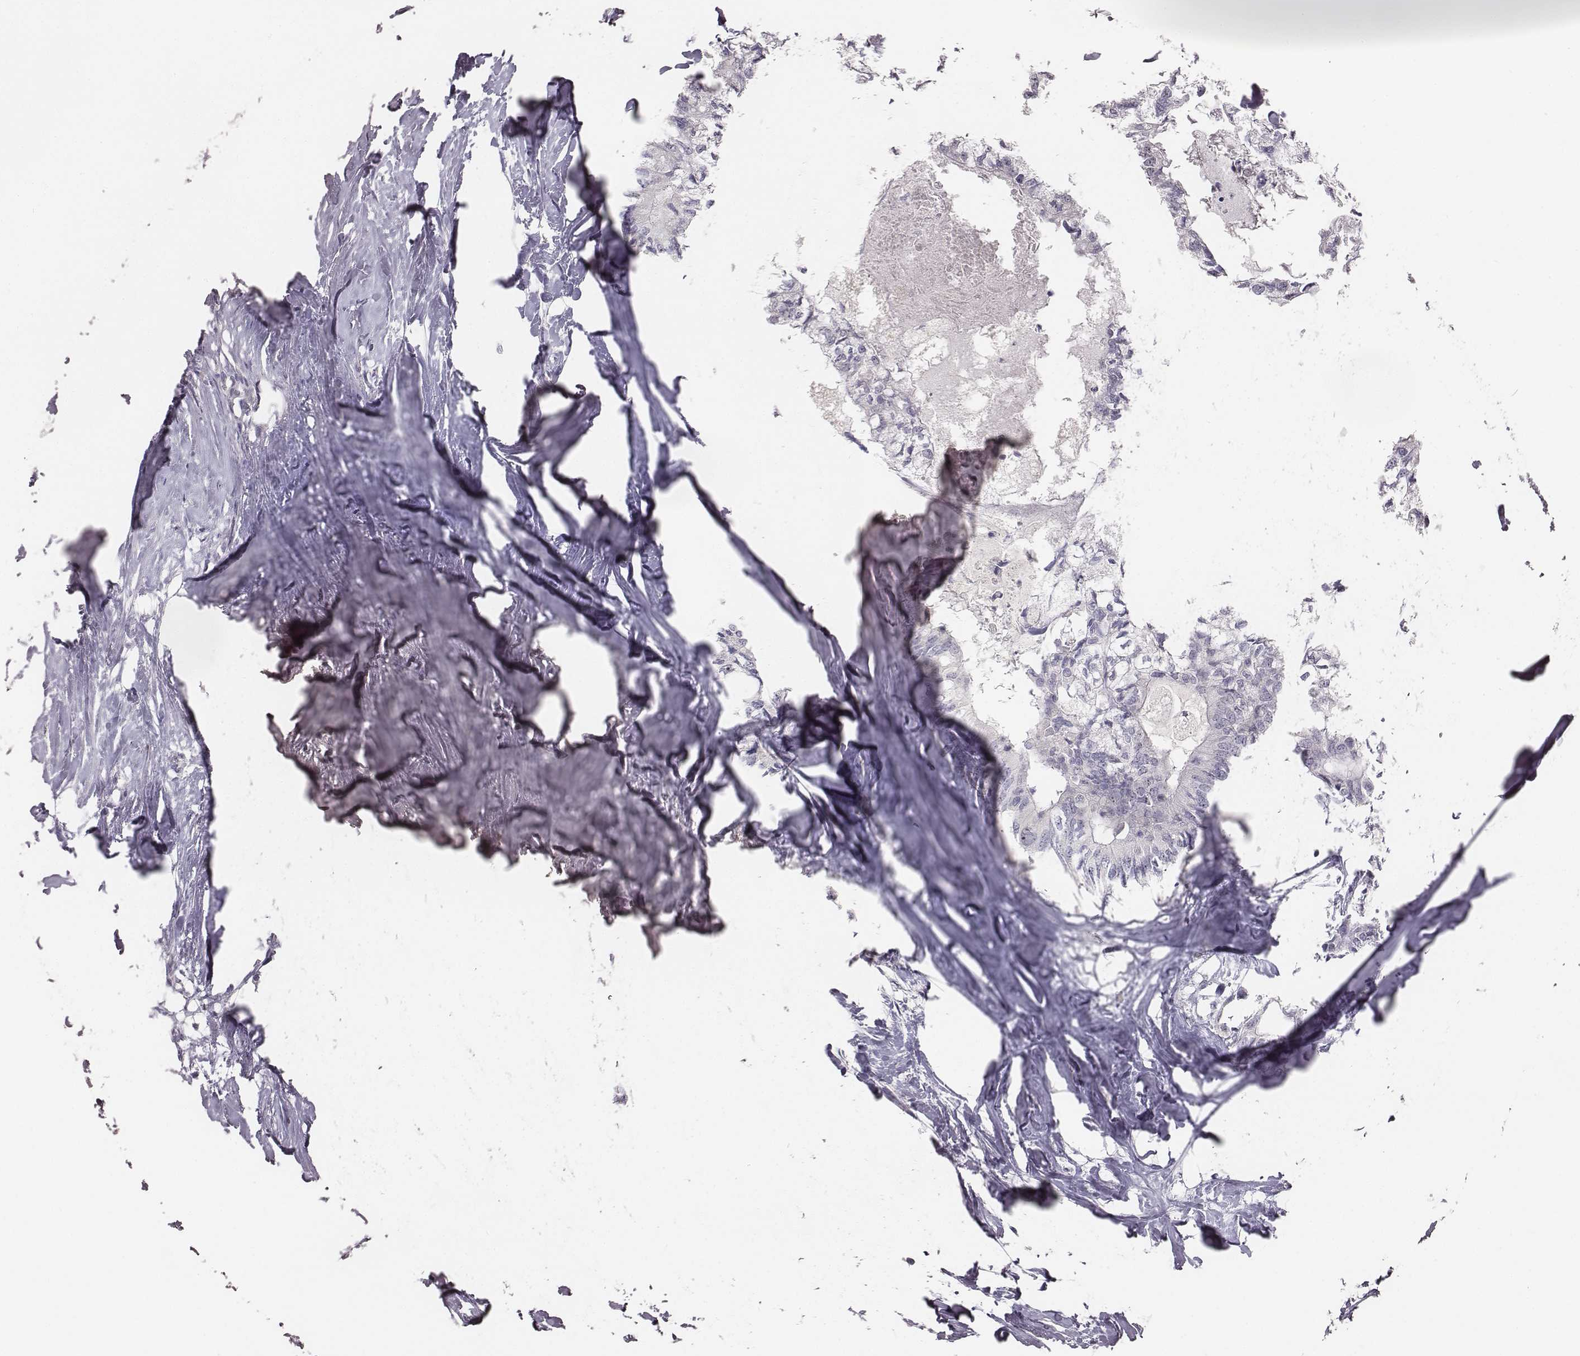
{"staining": {"intensity": "negative", "quantity": "none", "location": "none"}, "tissue": "colorectal cancer", "cell_type": "Tumor cells", "image_type": "cancer", "snomed": [{"axis": "morphology", "description": "Adenocarcinoma, NOS"}, {"axis": "topography", "description": "Colon"}, {"axis": "topography", "description": "Rectum"}], "caption": "IHC of human adenocarcinoma (colorectal) exhibits no staining in tumor cells.", "gene": "NIFK", "patient": {"sex": "male", "age": 57}}